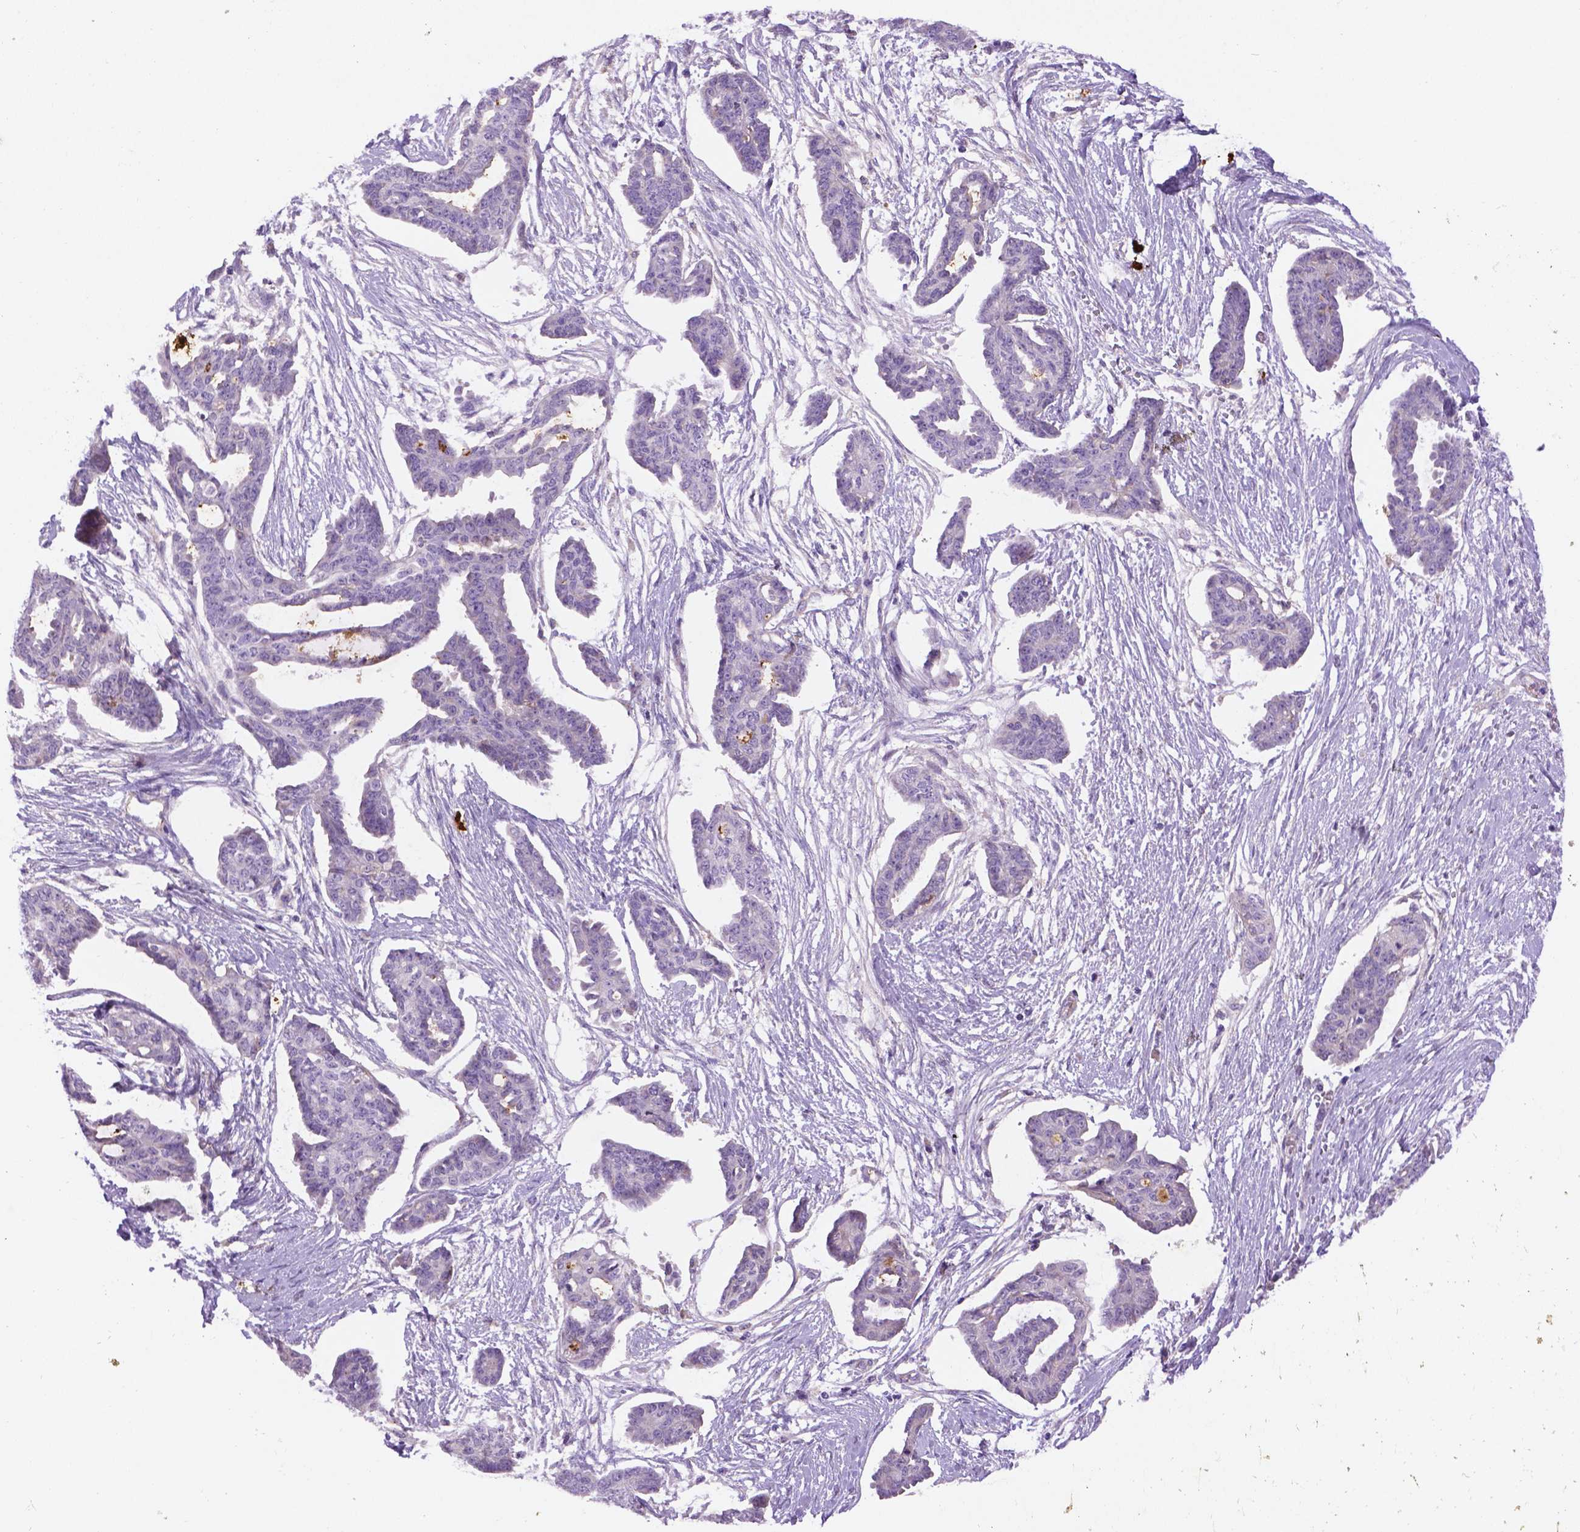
{"staining": {"intensity": "negative", "quantity": "none", "location": "none"}, "tissue": "ovarian cancer", "cell_type": "Tumor cells", "image_type": "cancer", "snomed": [{"axis": "morphology", "description": "Cystadenocarcinoma, serous, NOS"}, {"axis": "topography", "description": "Ovary"}], "caption": "There is no significant expression in tumor cells of serous cystadenocarcinoma (ovarian).", "gene": "CCER2", "patient": {"sex": "female", "age": 71}}